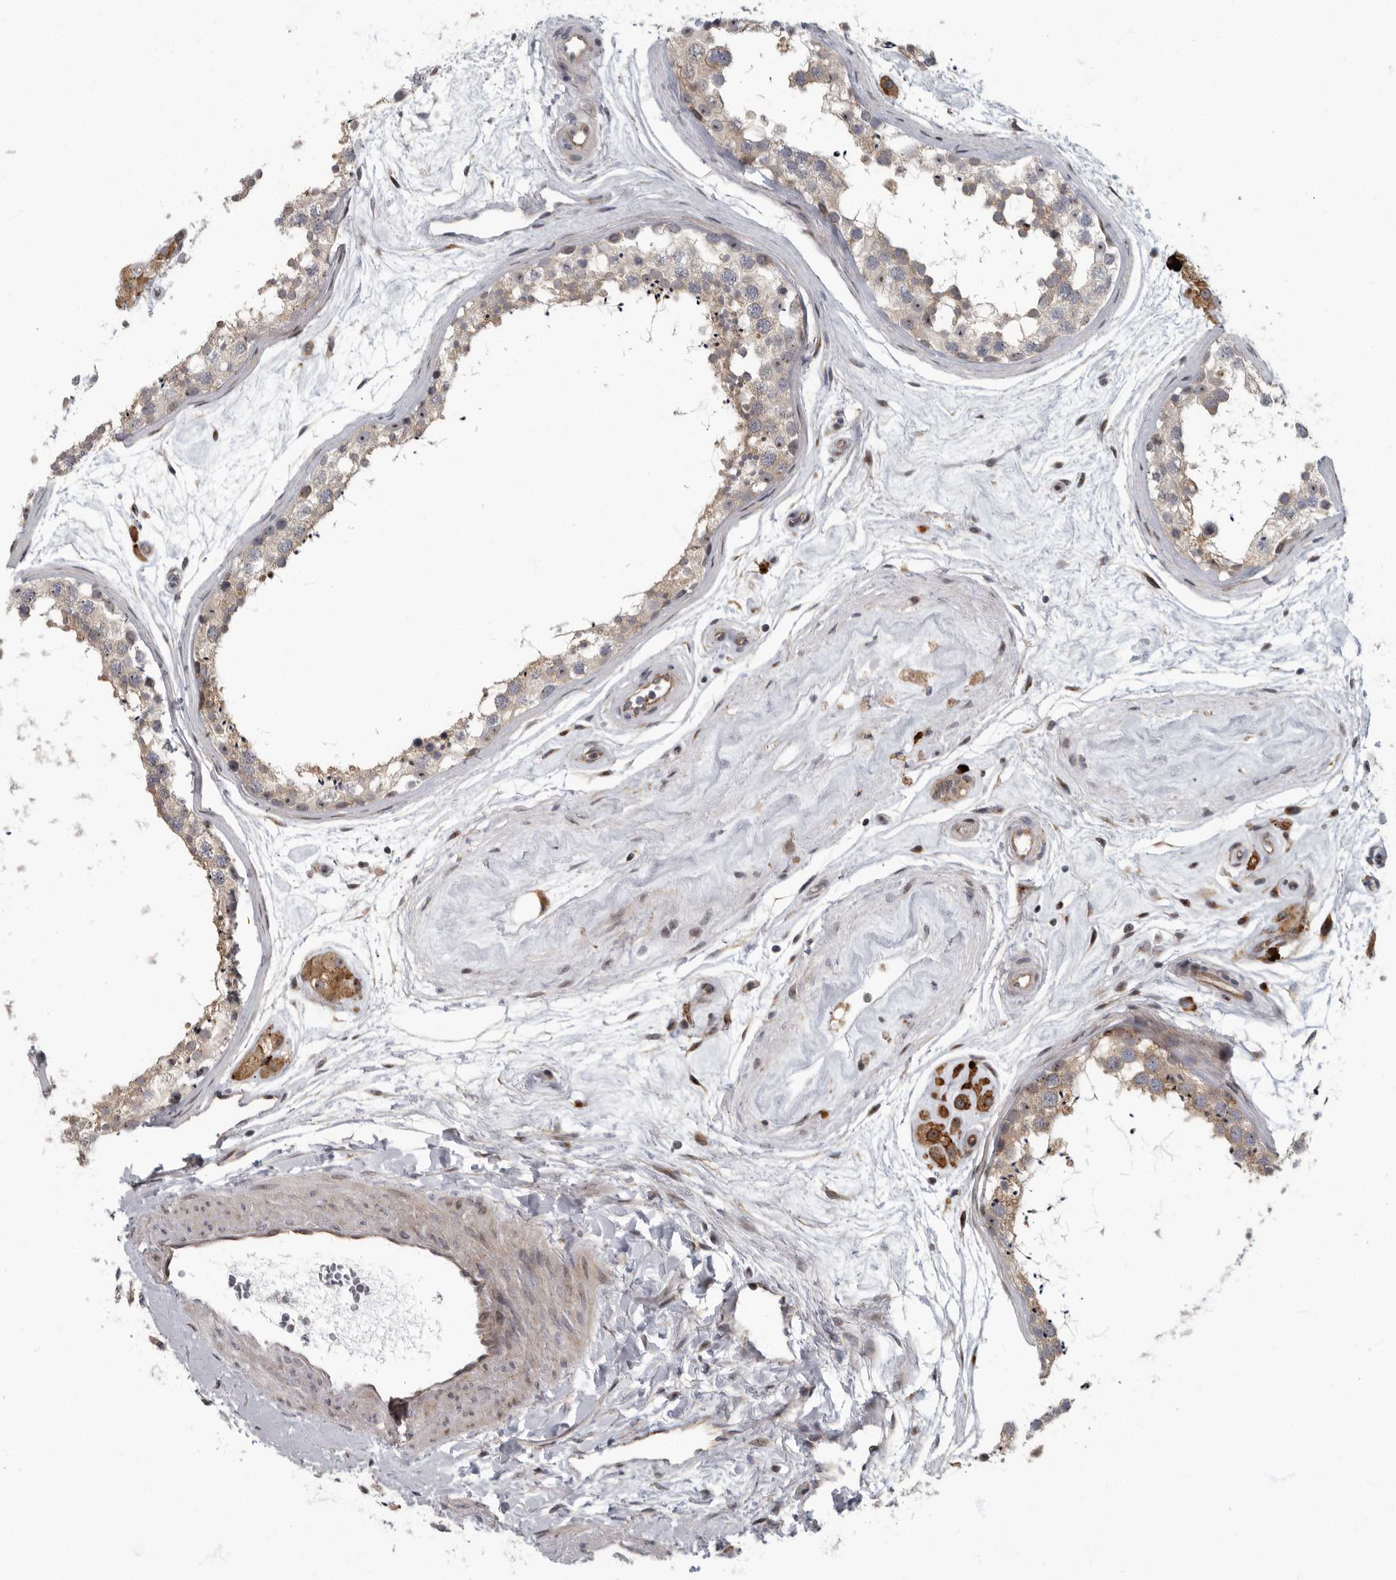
{"staining": {"intensity": "weak", "quantity": "25%-75%", "location": "cytoplasmic/membranous"}, "tissue": "testis", "cell_type": "Cells in seminiferous ducts", "image_type": "normal", "snomed": [{"axis": "morphology", "description": "Normal tissue, NOS"}, {"axis": "topography", "description": "Testis"}], "caption": "Immunohistochemical staining of unremarkable human testis shows 25%-75% levels of weak cytoplasmic/membranous protein expression in approximately 25%-75% of cells in seminiferous ducts.", "gene": "PDCD11", "patient": {"sex": "male", "age": 56}}